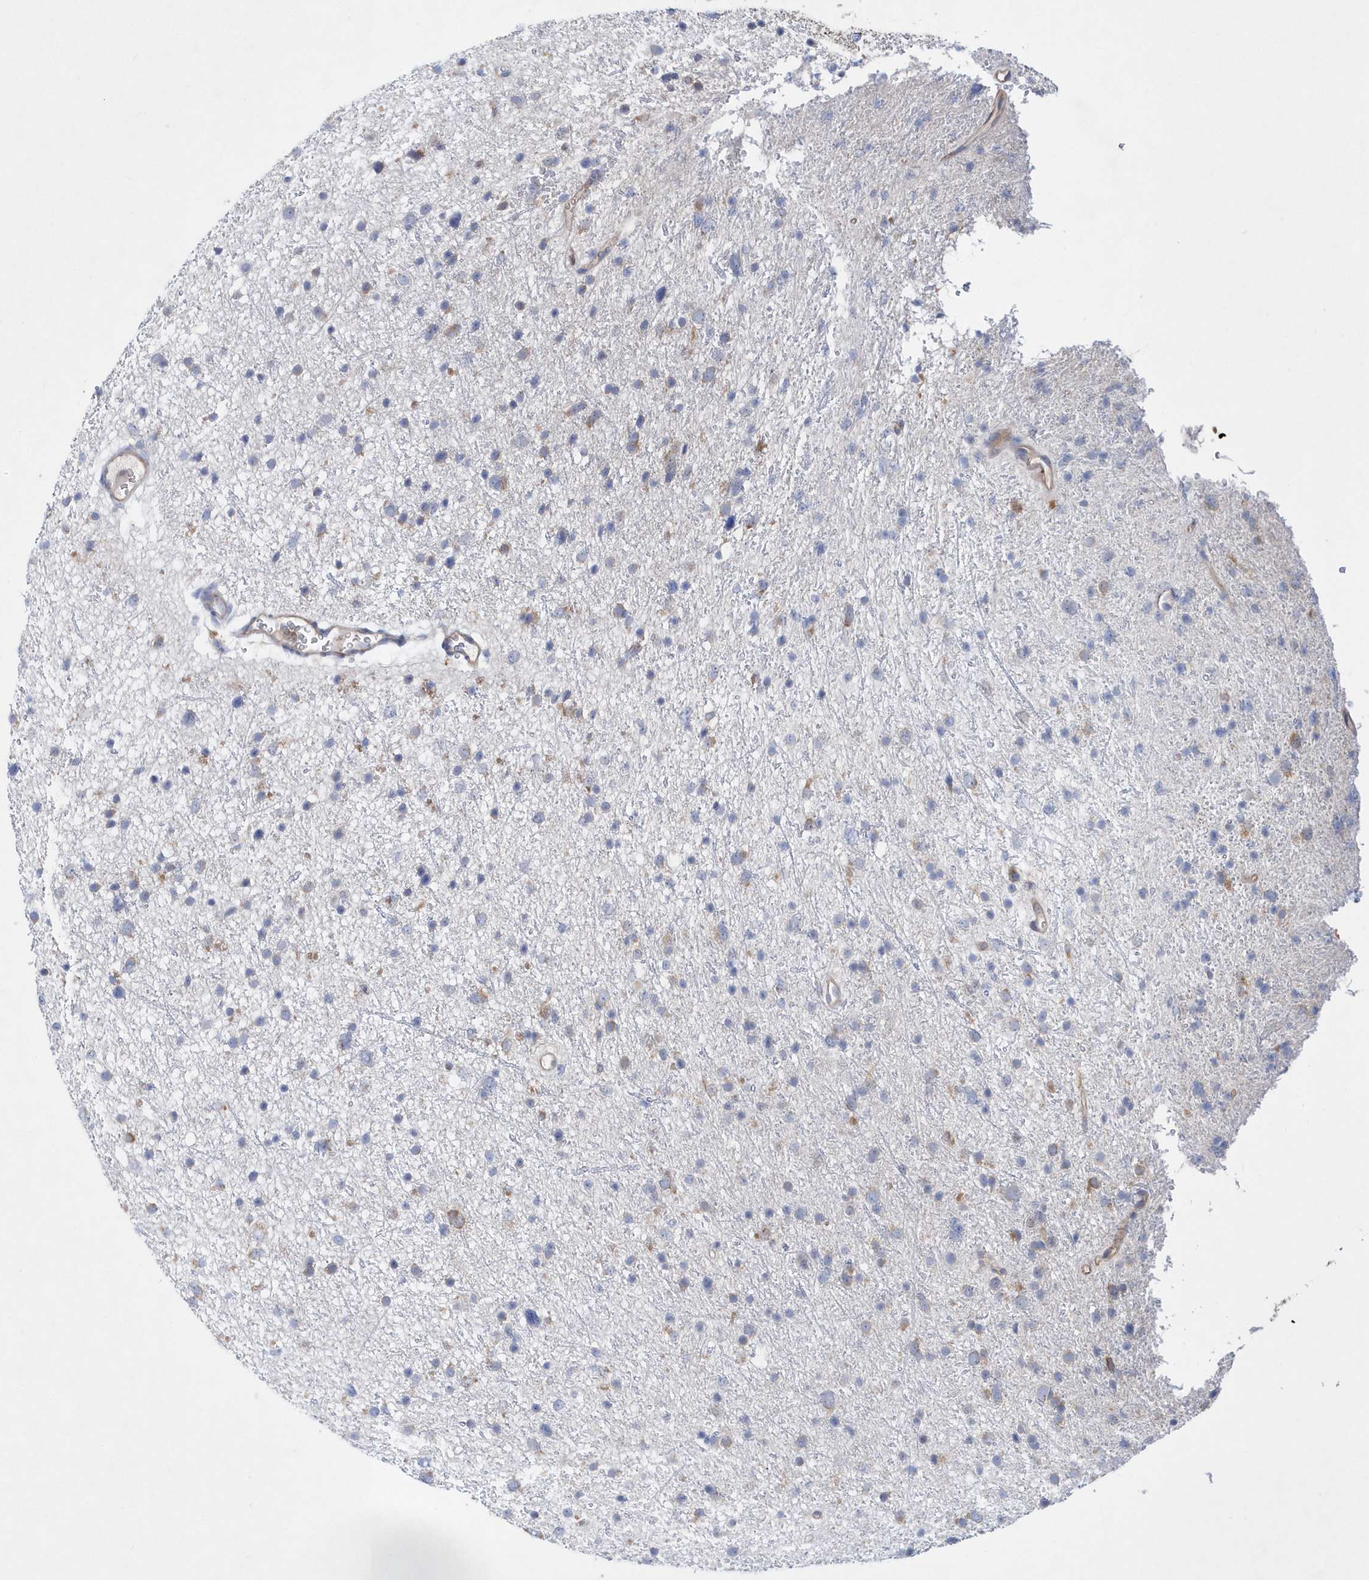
{"staining": {"intensity": "negative", "quantity": "none", "location": "none"}, "tissue": "glioma", "cell_type": "Tumor cells", "image_type": "cancer", "snomed": [{"axis": "morphology", "description": "Glioma, malignant, Low grade"}, {"axis": "topography", "description": "Cerebral cortex"}], "caption": "Histopathology image shows no significant protein staining in tumor cells of glioma. (DAB (3,3'-diaminobenzidine) IHC with hematoxylin counter stain).", "gene": "JKAMP", "patient": {"sex": "female", "age": 39}}